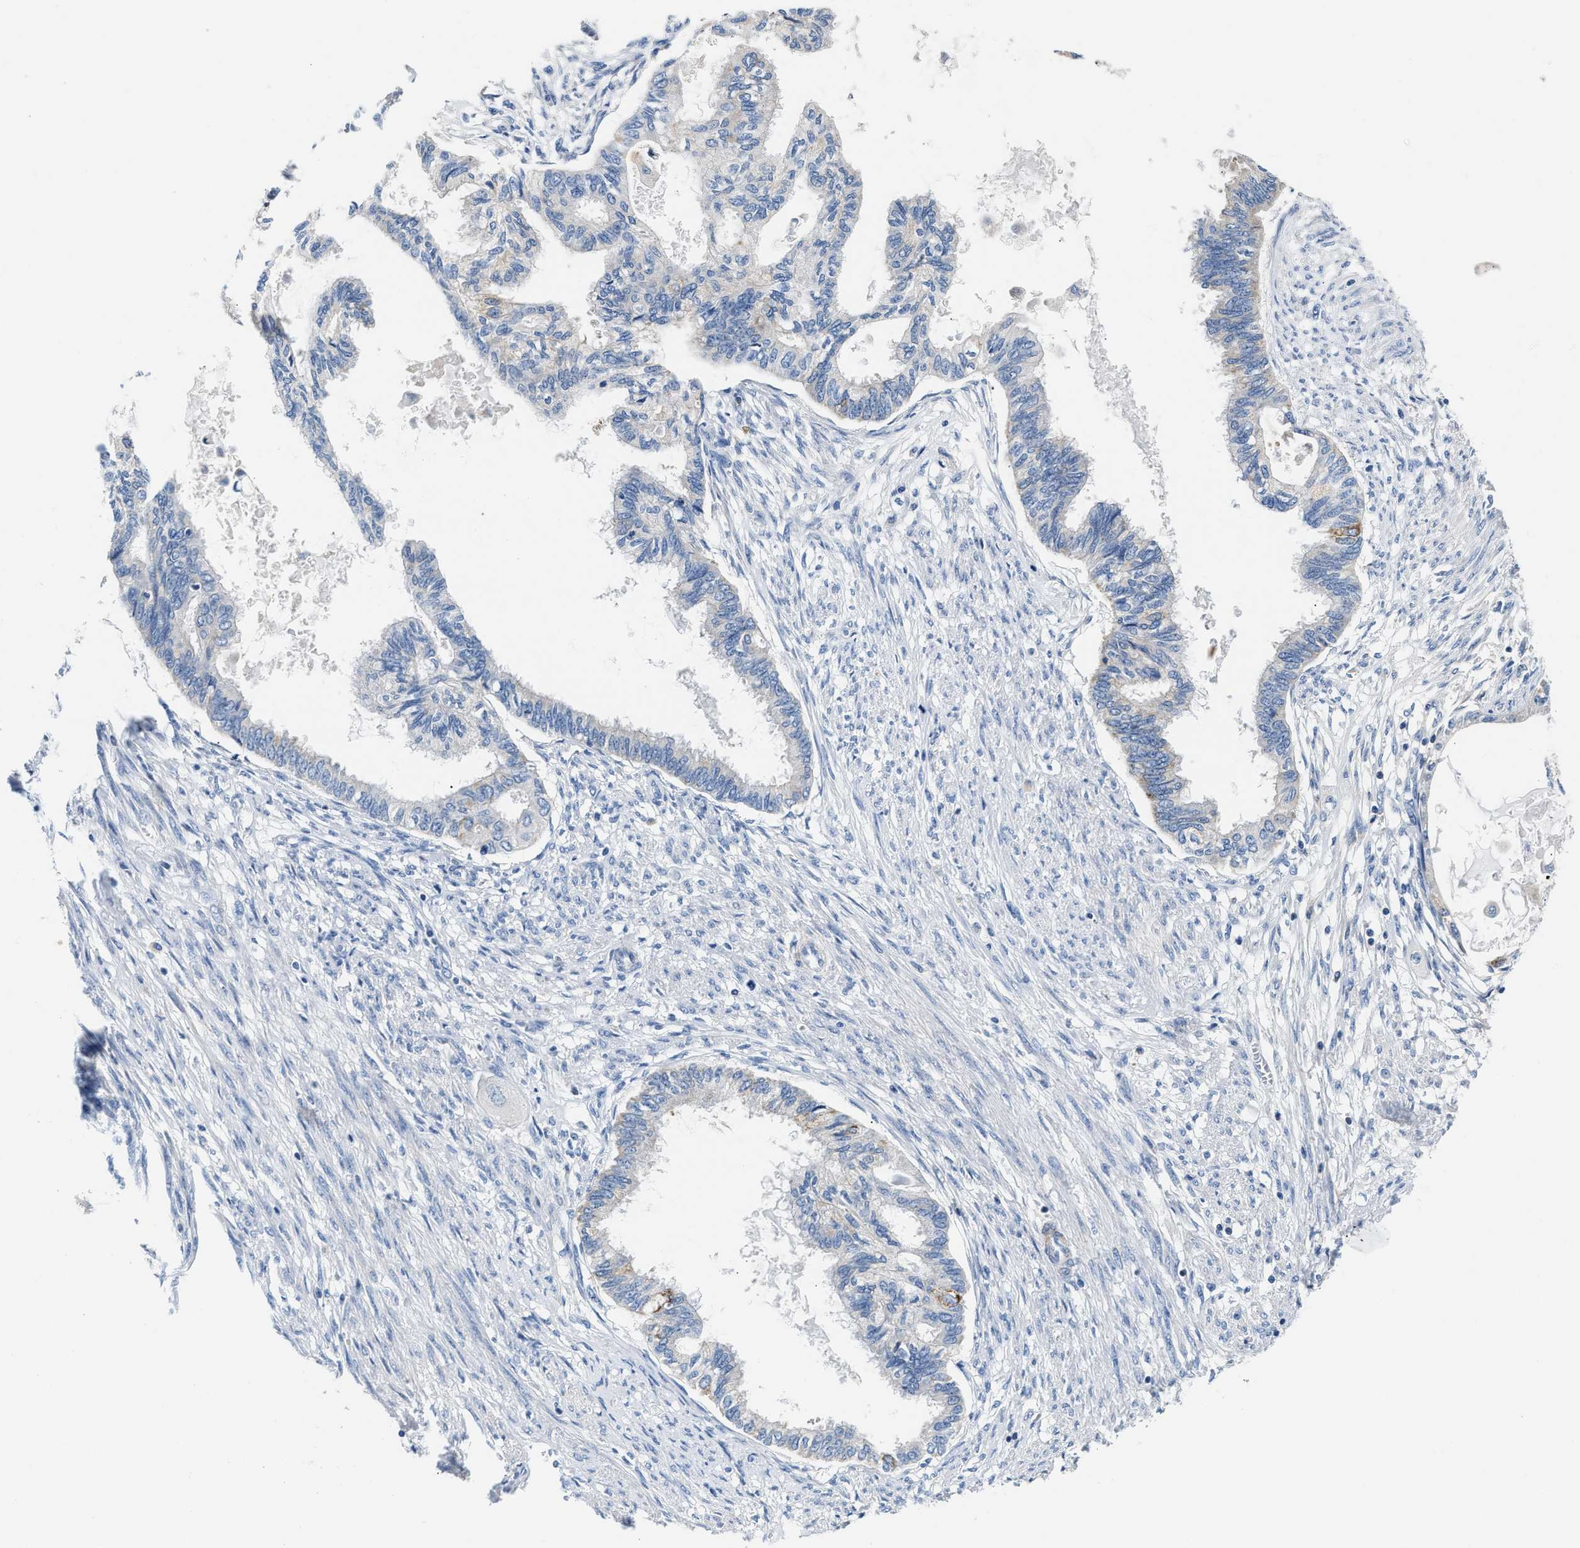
{"staining": {"intensity": "negative", "quantity": "none", "location": "none"}, "tissue": "cervical cancer", "cell_type": "Tumor cells", "image_type": "cancer", "snomed": [{"axis": "morphology", "description": "Normal tissue, NOS"}, {"axis": "morphology", "description": "Adenocarcinoma, NOS"}, {"axis": "topography", "description": "Cervix"}, {"axis": "topography", "description": "Endometrium"}], "caption": "Human cervical cancer stained for a protein using immunohistochemistry (IHC) shows no positivity in tumor cells.", "gene": "TUT7", "patient": {"sex": "female", "age": 86}}